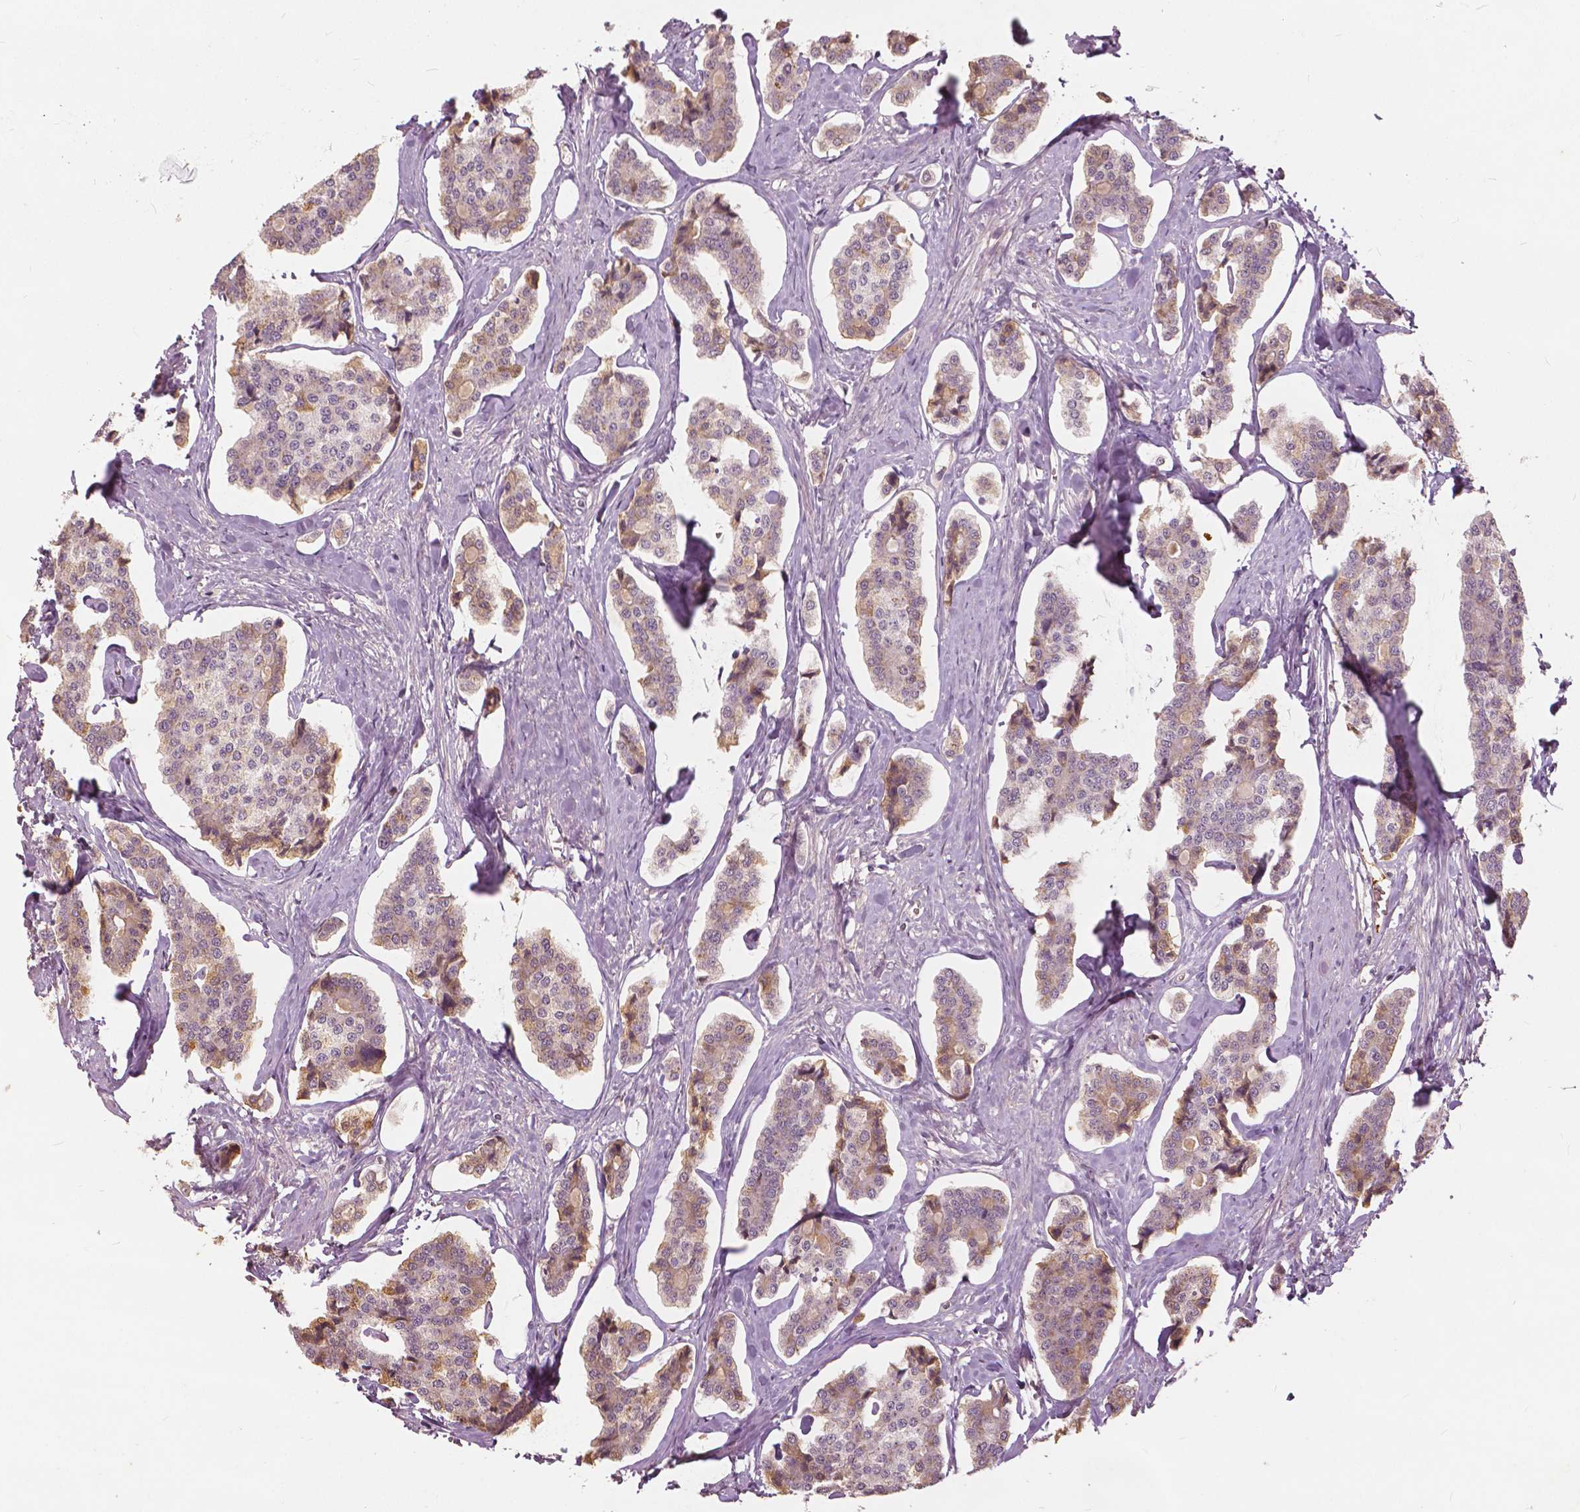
{"staining": {"intensity": "weak", "quantity": "25%-75%", "location": "cytoplasmic/membranous"}, "tissue": "carcinoid", "cell_type": "Tumor cells", "image_type": "cancer", "snomed": [{"axis": "morphology", "description": "Carcinoid, malignant, NOS"}, {"axis": "topography", "description": "Small intestine"}], "caption": "Carcinoid (malignant) stained with a brown dye shows weak cytoplasmic/membranous positive expression in about 25%-75% of tumor cells.", "gene": "ANGPTL4", "patient": {"sex": "female", "age": 65}}